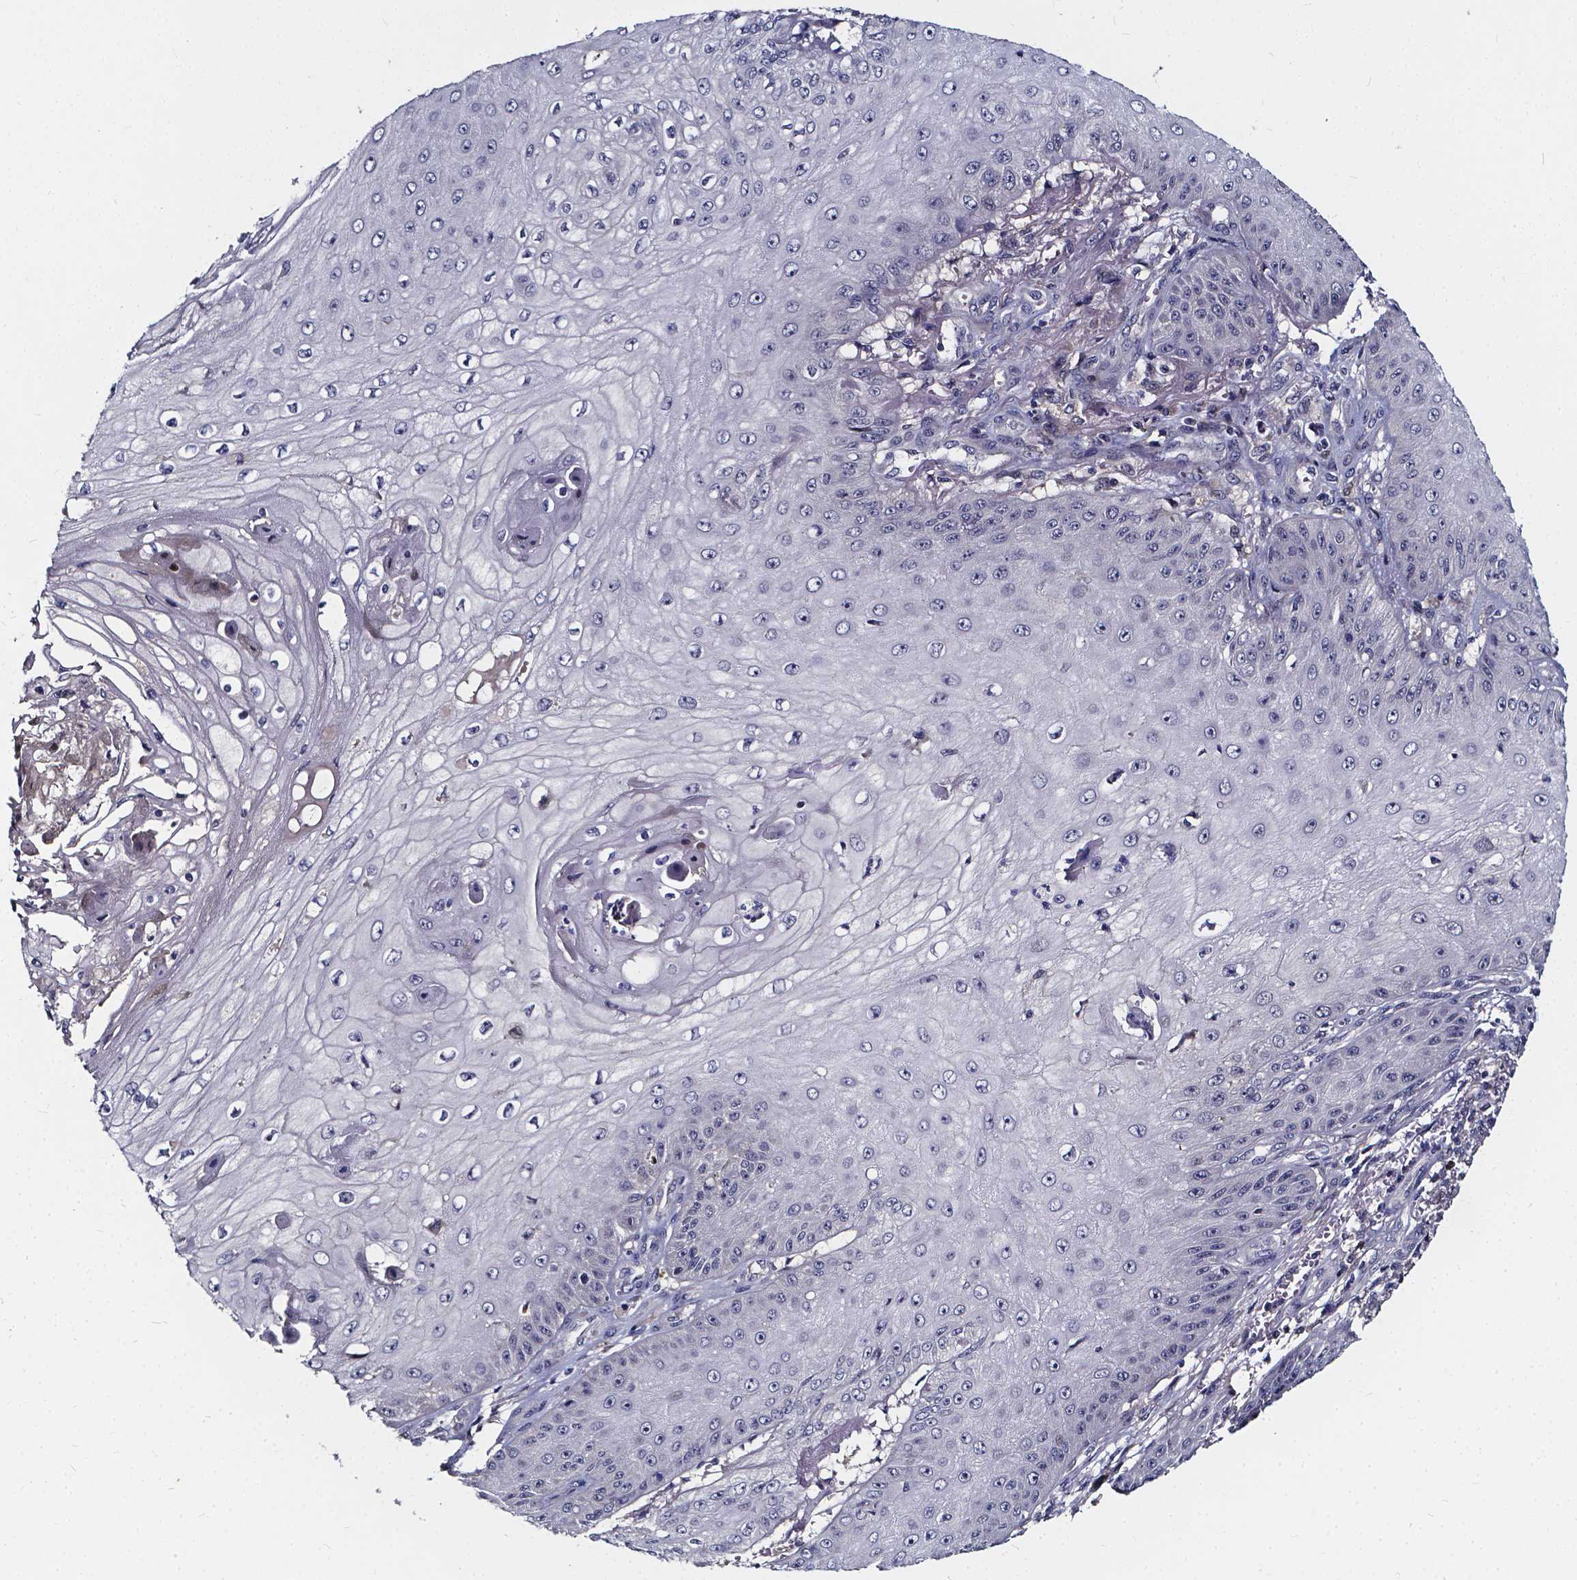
{"staining": {"intensity": "negative", "quantity": "none", "location": "none"}, "tissue": "skin cancer", "cell_type": "Tumor cells", "image_type": "cancer", "snomed": [{"axis": "morphology", "description": "Squamous cell carcinoma, NOS"}, {"axis": "topography", "description": "Skin"}], "caption": "Immunohistochemical staining of human skin cancer reveals no significant positivity in tumor cells.", "gene": "SOWAHA", "patient": {"sex": "male", "age": 70}}